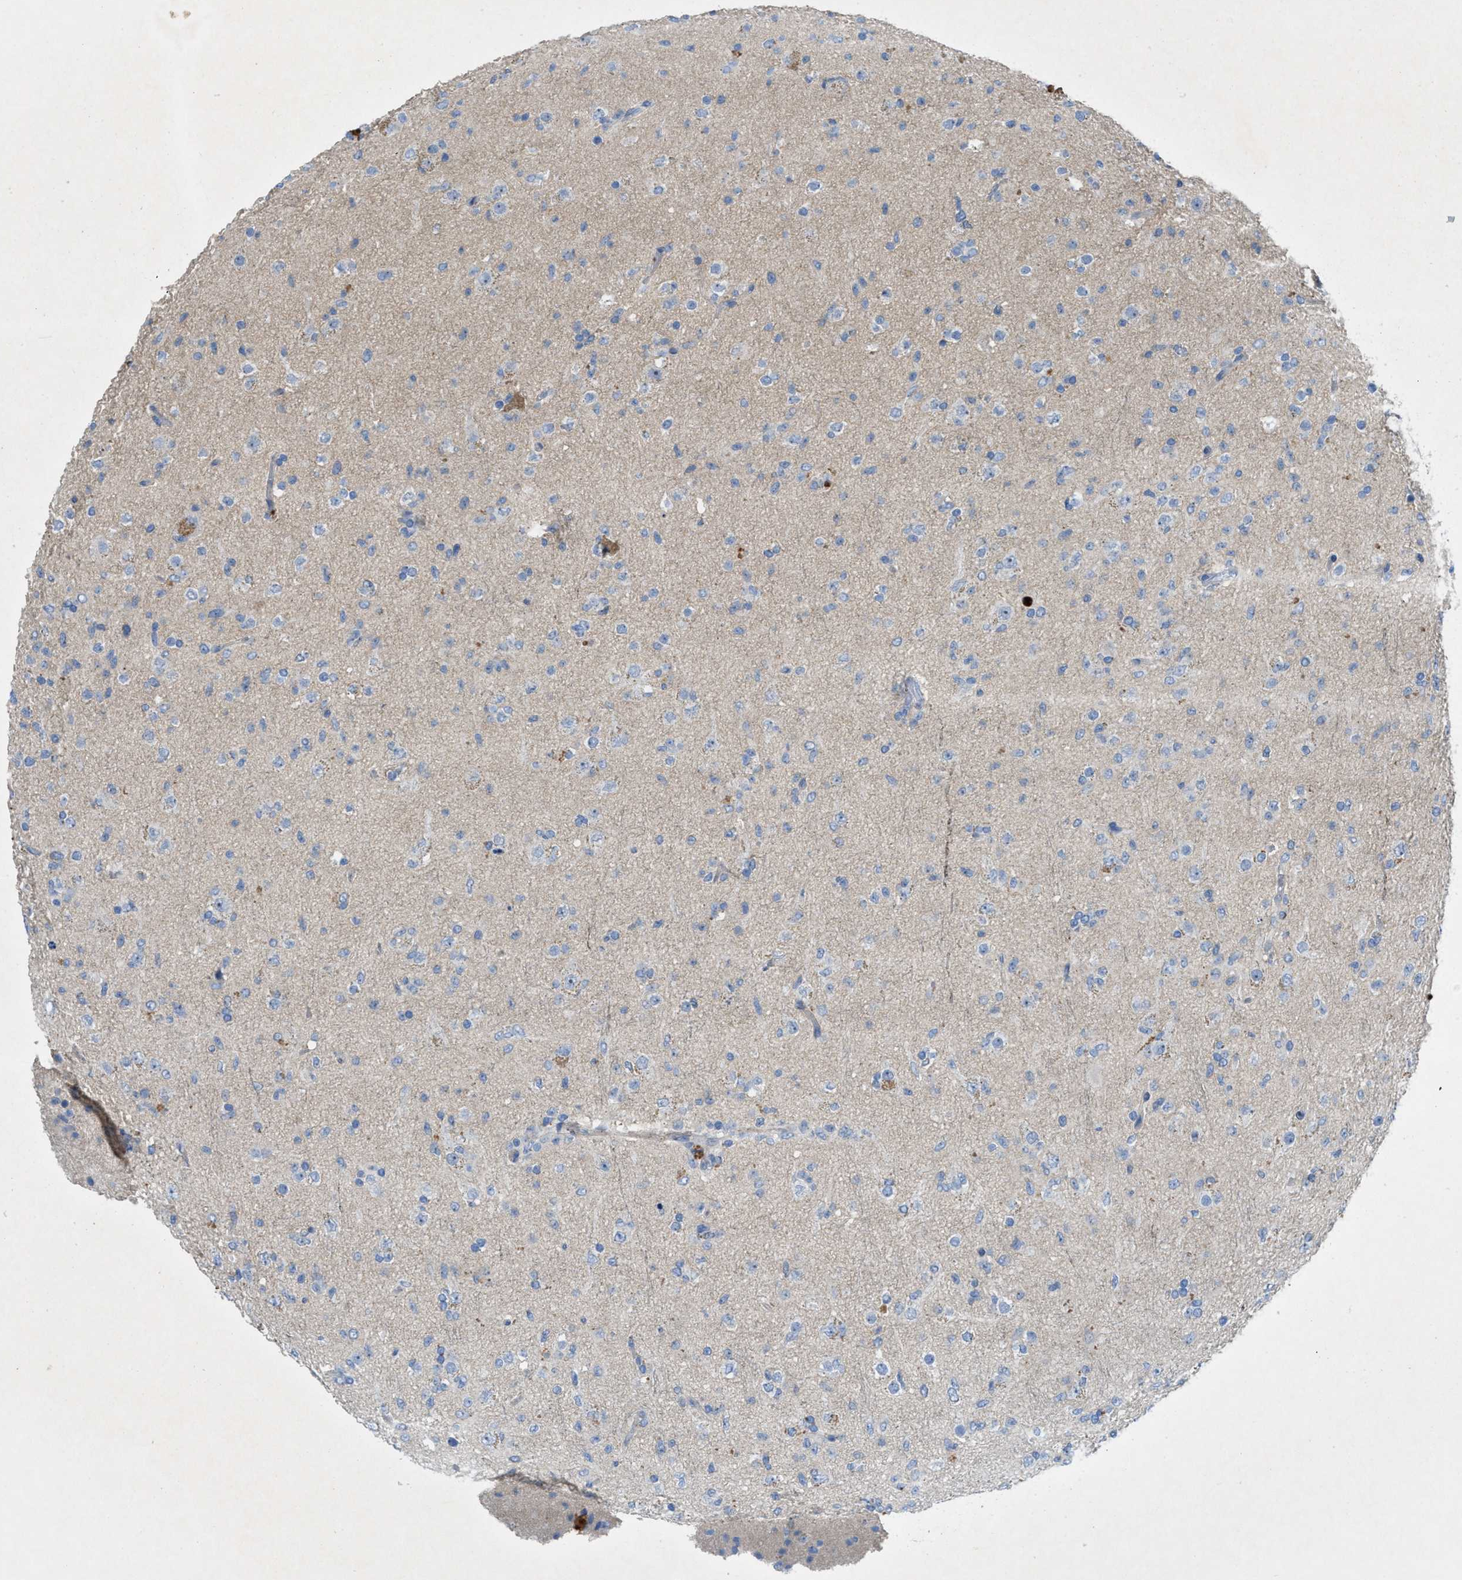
{"staining": {"intensity": "negative", "quantity": "none", "location": "none"}, "tissue": "glioma", "cell_type": "Tumor cells", "image_type": "cancer", "snomed": [{"axis": "morphology", "description": "Glioma, malignant, Low grade"}, {"axis": "topography", "description": "Brain"}], "caption": "DAB immunohistochemical staining of low-grade glioma (malignant) displays no significant positivity in tumor cells.", "gene": "CMTM1", "patient": {"sex": "male", "age": 65}}